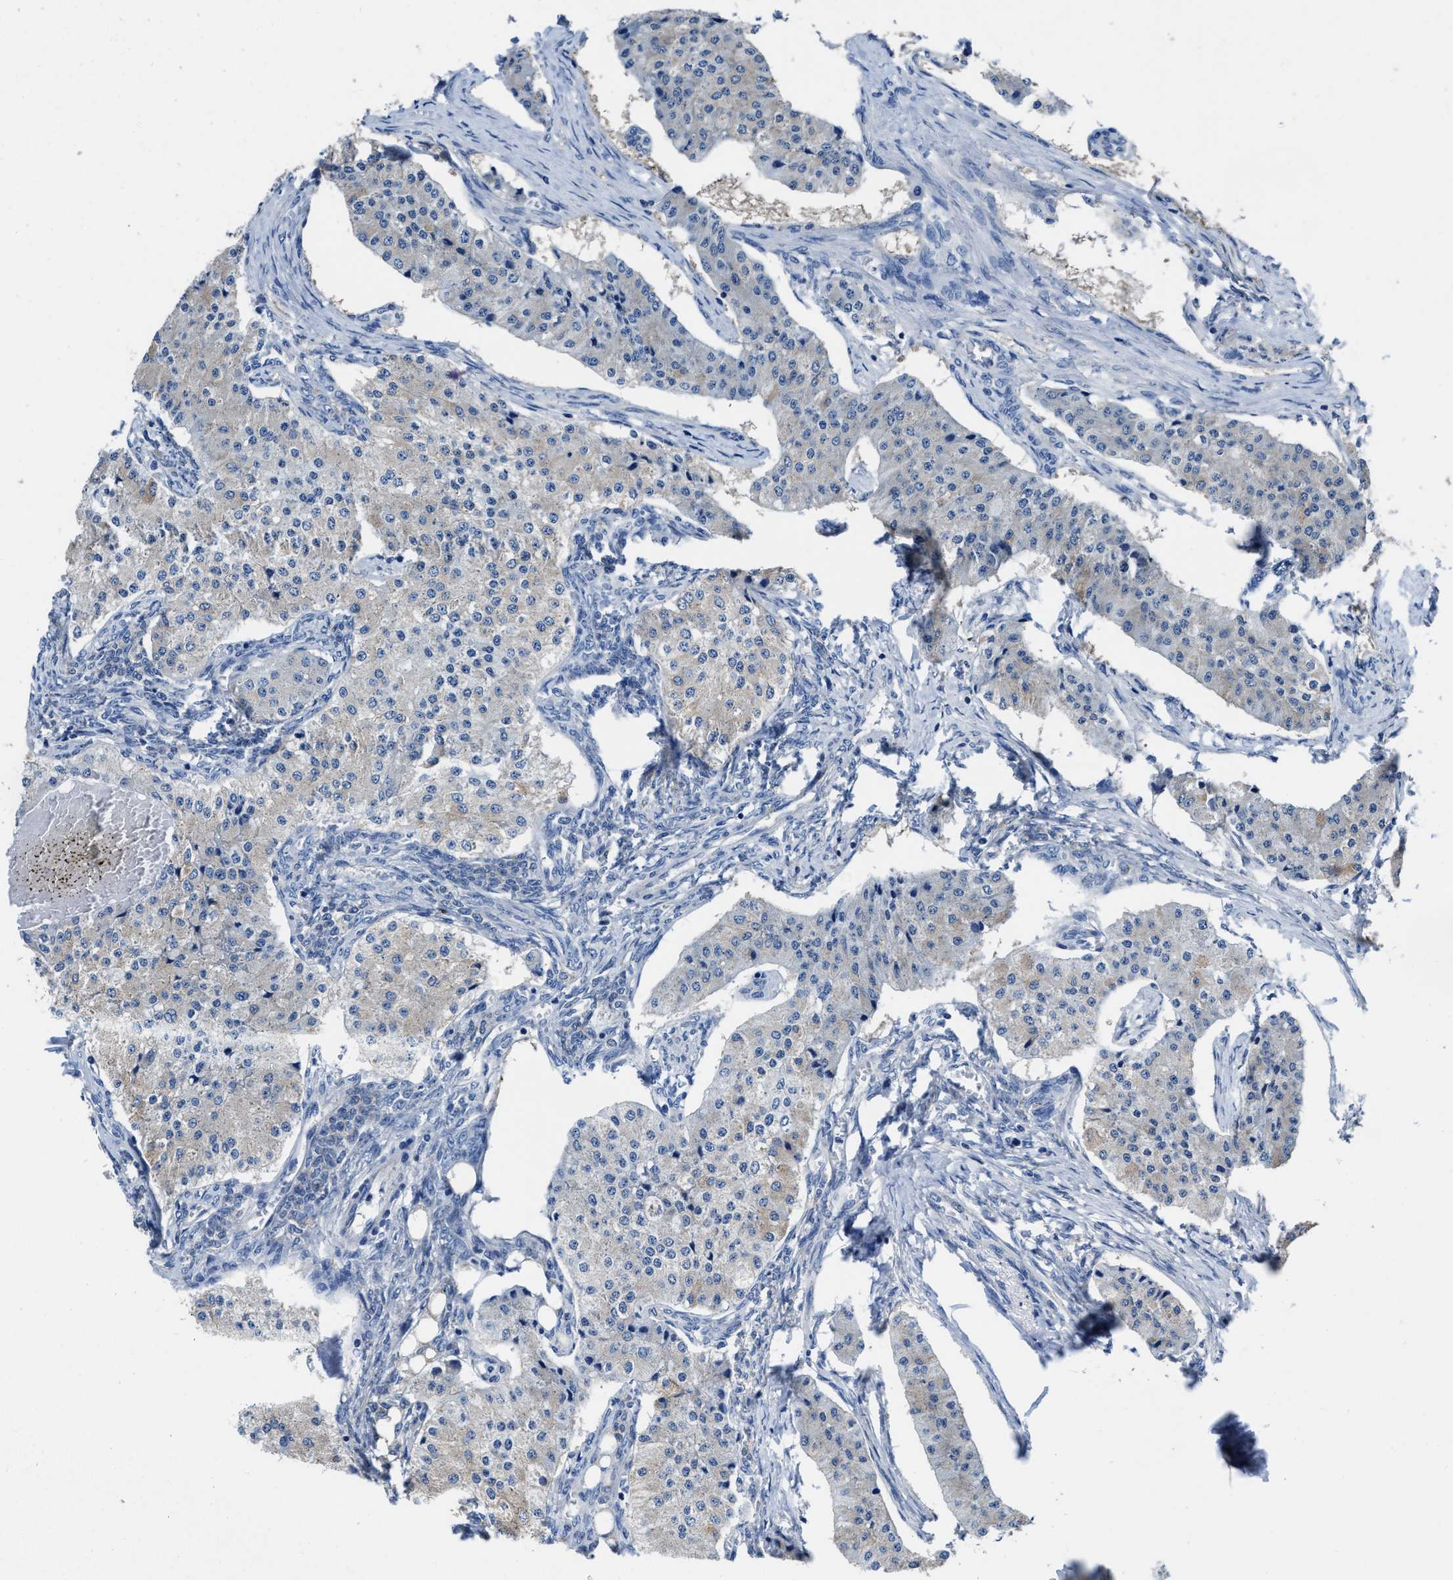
{"staining": {"intensity": "weak", "quantity": "25%-75%", "location": "cytoplasmic/membranous"}, "tissue": "carcinoid", "cell_type": "Tumor cells", "image_type": "cancer", "snomed": [{"axis": "morphology", "description": "Carcinoid, malignant, NOS"}, {"axis": "topography", "description": "Colon"}], "caption": "Carcinoid stained with a protein marker shows weak staining in tumor cells.", "gene": "TMEM30A", "patient": {"sex": "female", "age": 52}}